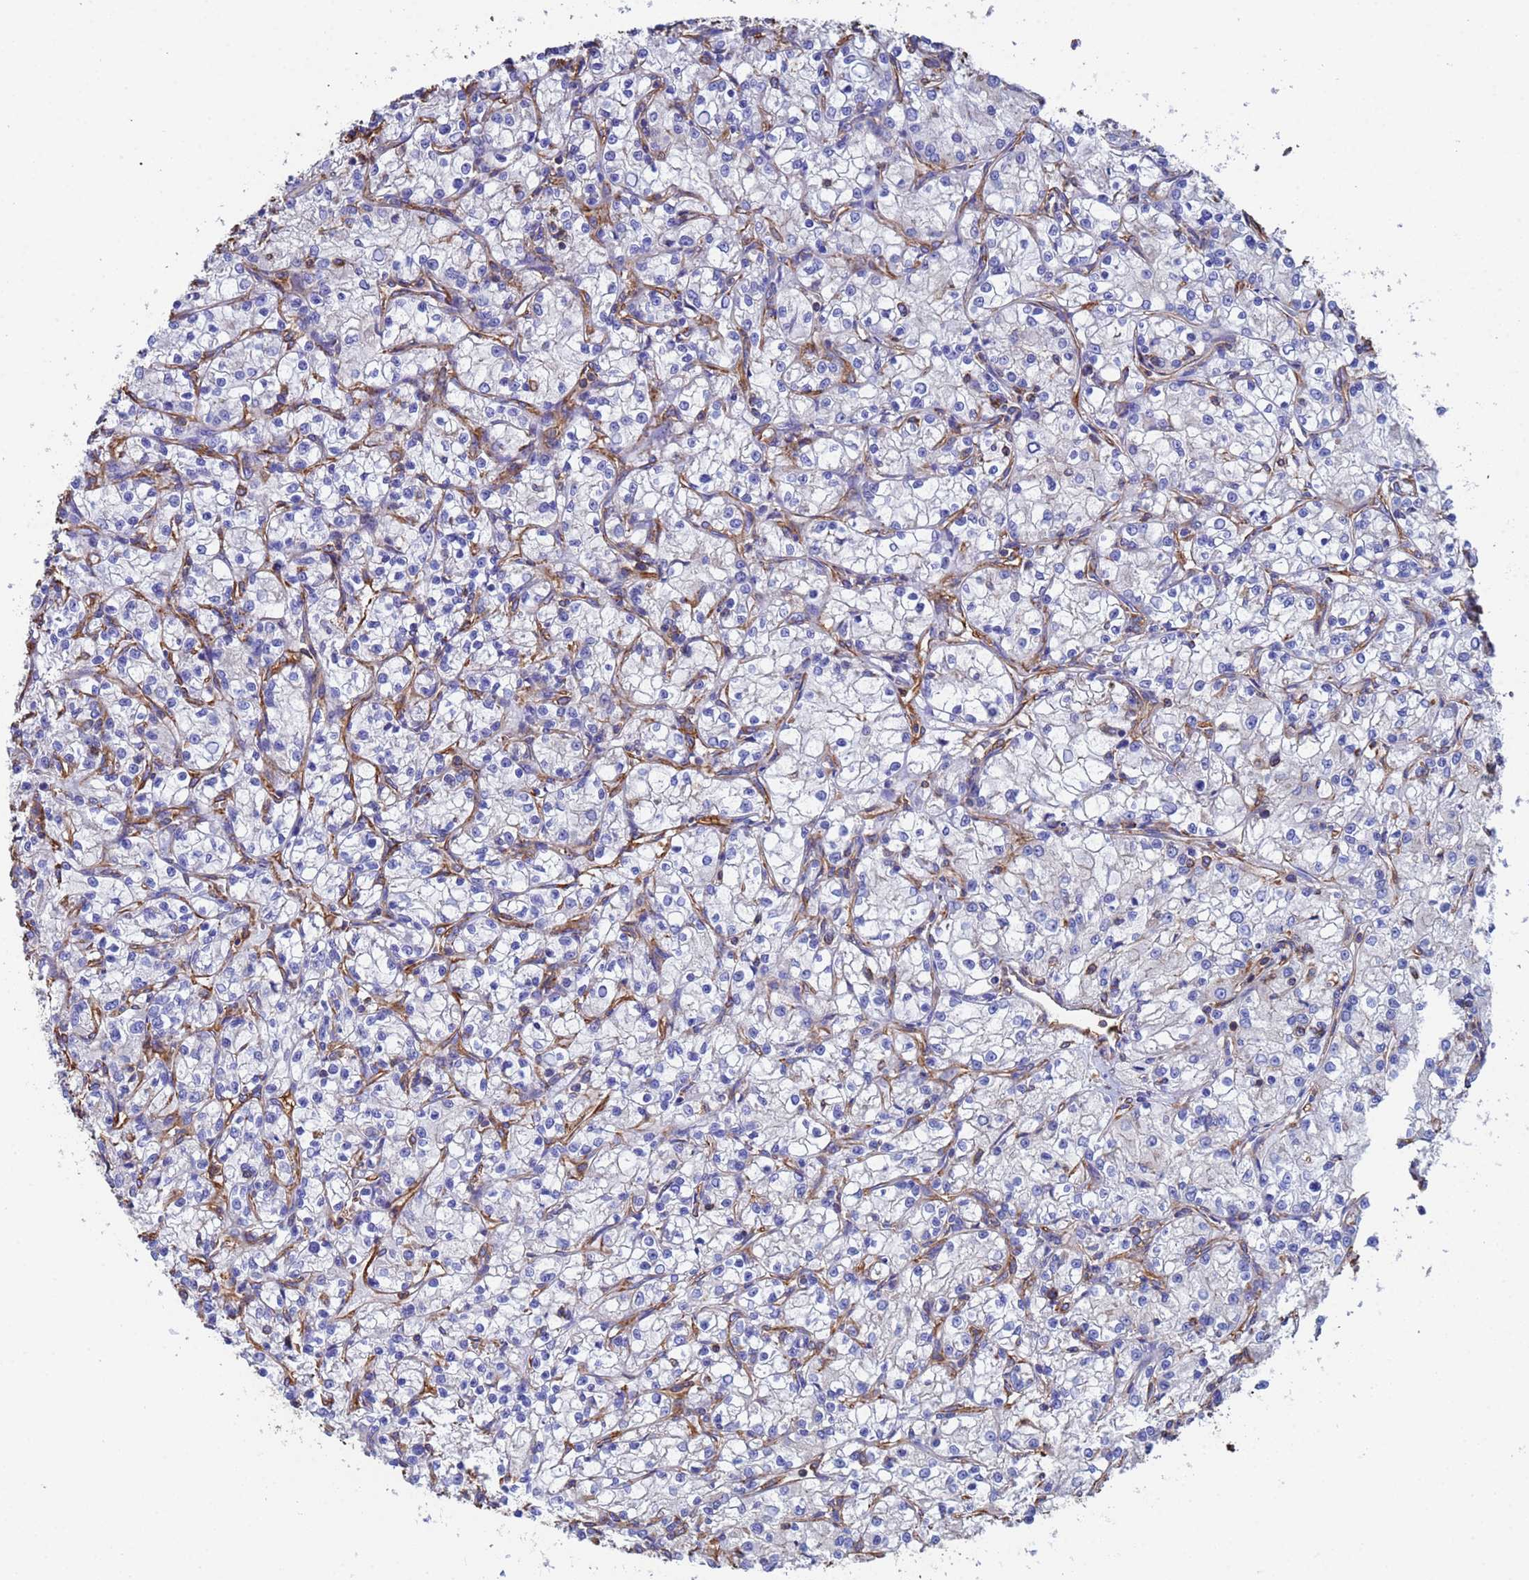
{"staining": {"intensity": "negative", "quantity": "none", "location": "none"}, "tissue": "renal cancer", "cell_type": "Tumor cells", "image_type": "cancer", "snomed": [{"axis": "morphology", "description": "Adenocarcinoma, NOS"}, {"axis": "topography", "description": "Kidney"}], "caption": "An IHC photomicrograph of renal adenocarcinoma is shown. There is no staining in tumor cells of renal adenocarcinoma. (DAB immunohistochemistry (IHC) visualized using brightfield microscopy, high magnification).", "gene": "MYL12A", "patient": {"sex": "female", "age": 59}}